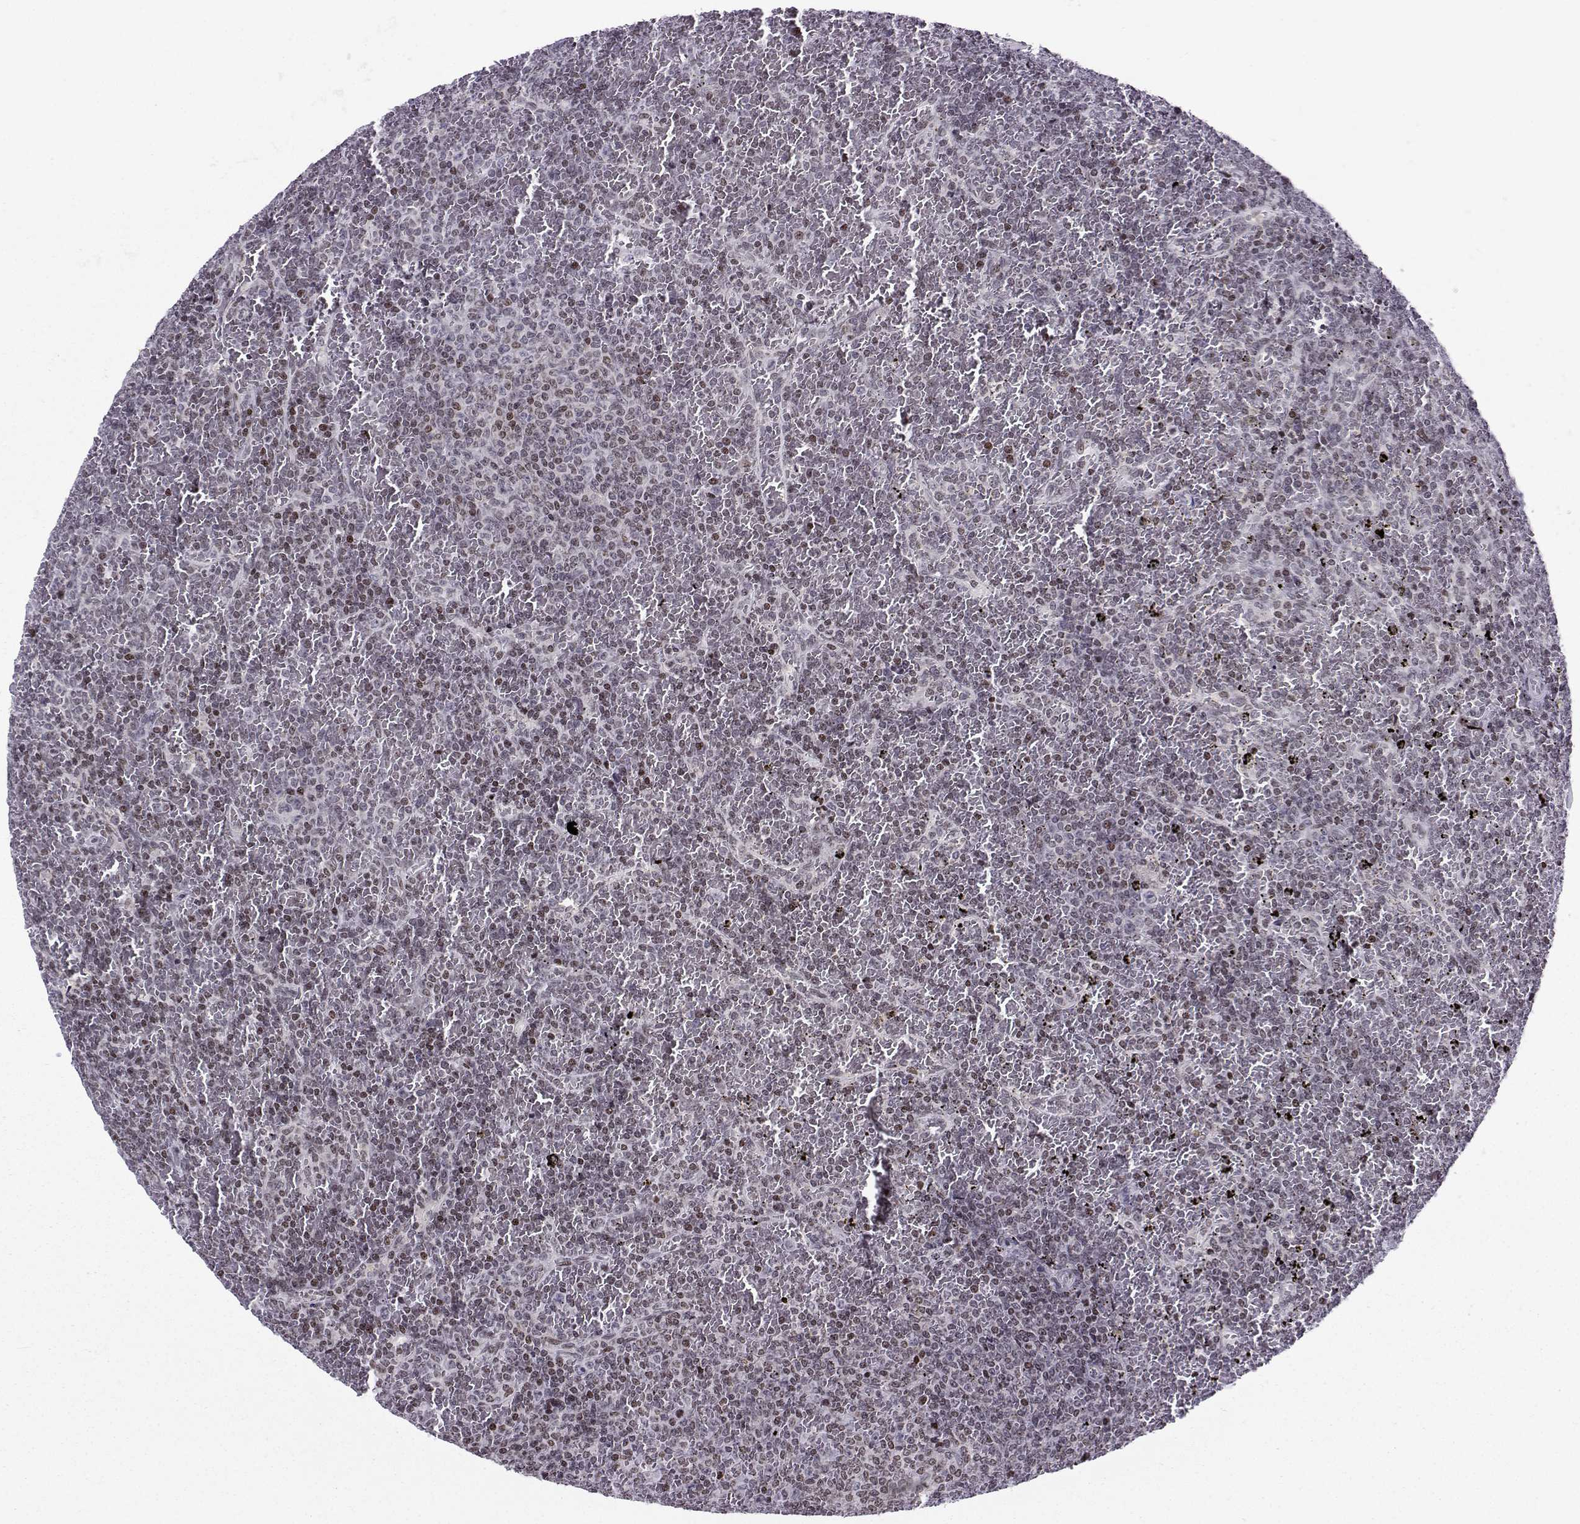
{"staining": {"intensity": "negative", "quantity": "none", "location": "none"}, "tissue": "lymphoma", "cell_type": "Tumor cells", "image_type": "cancer", "snomed": [{"axis": "morphology", "description": "Malignant lymphoma, non-Hodgkin's type, Low grade"}, {"axis": "topography", "description": "Spleen"}], "caption": "High power microscopy histopathology image of an immunohistochemistry micrograph of lymphoma, revealing no significant expression in tumor cells.", "gene": "ZNF19", "patient": {"sex": "female", "age": 77}}